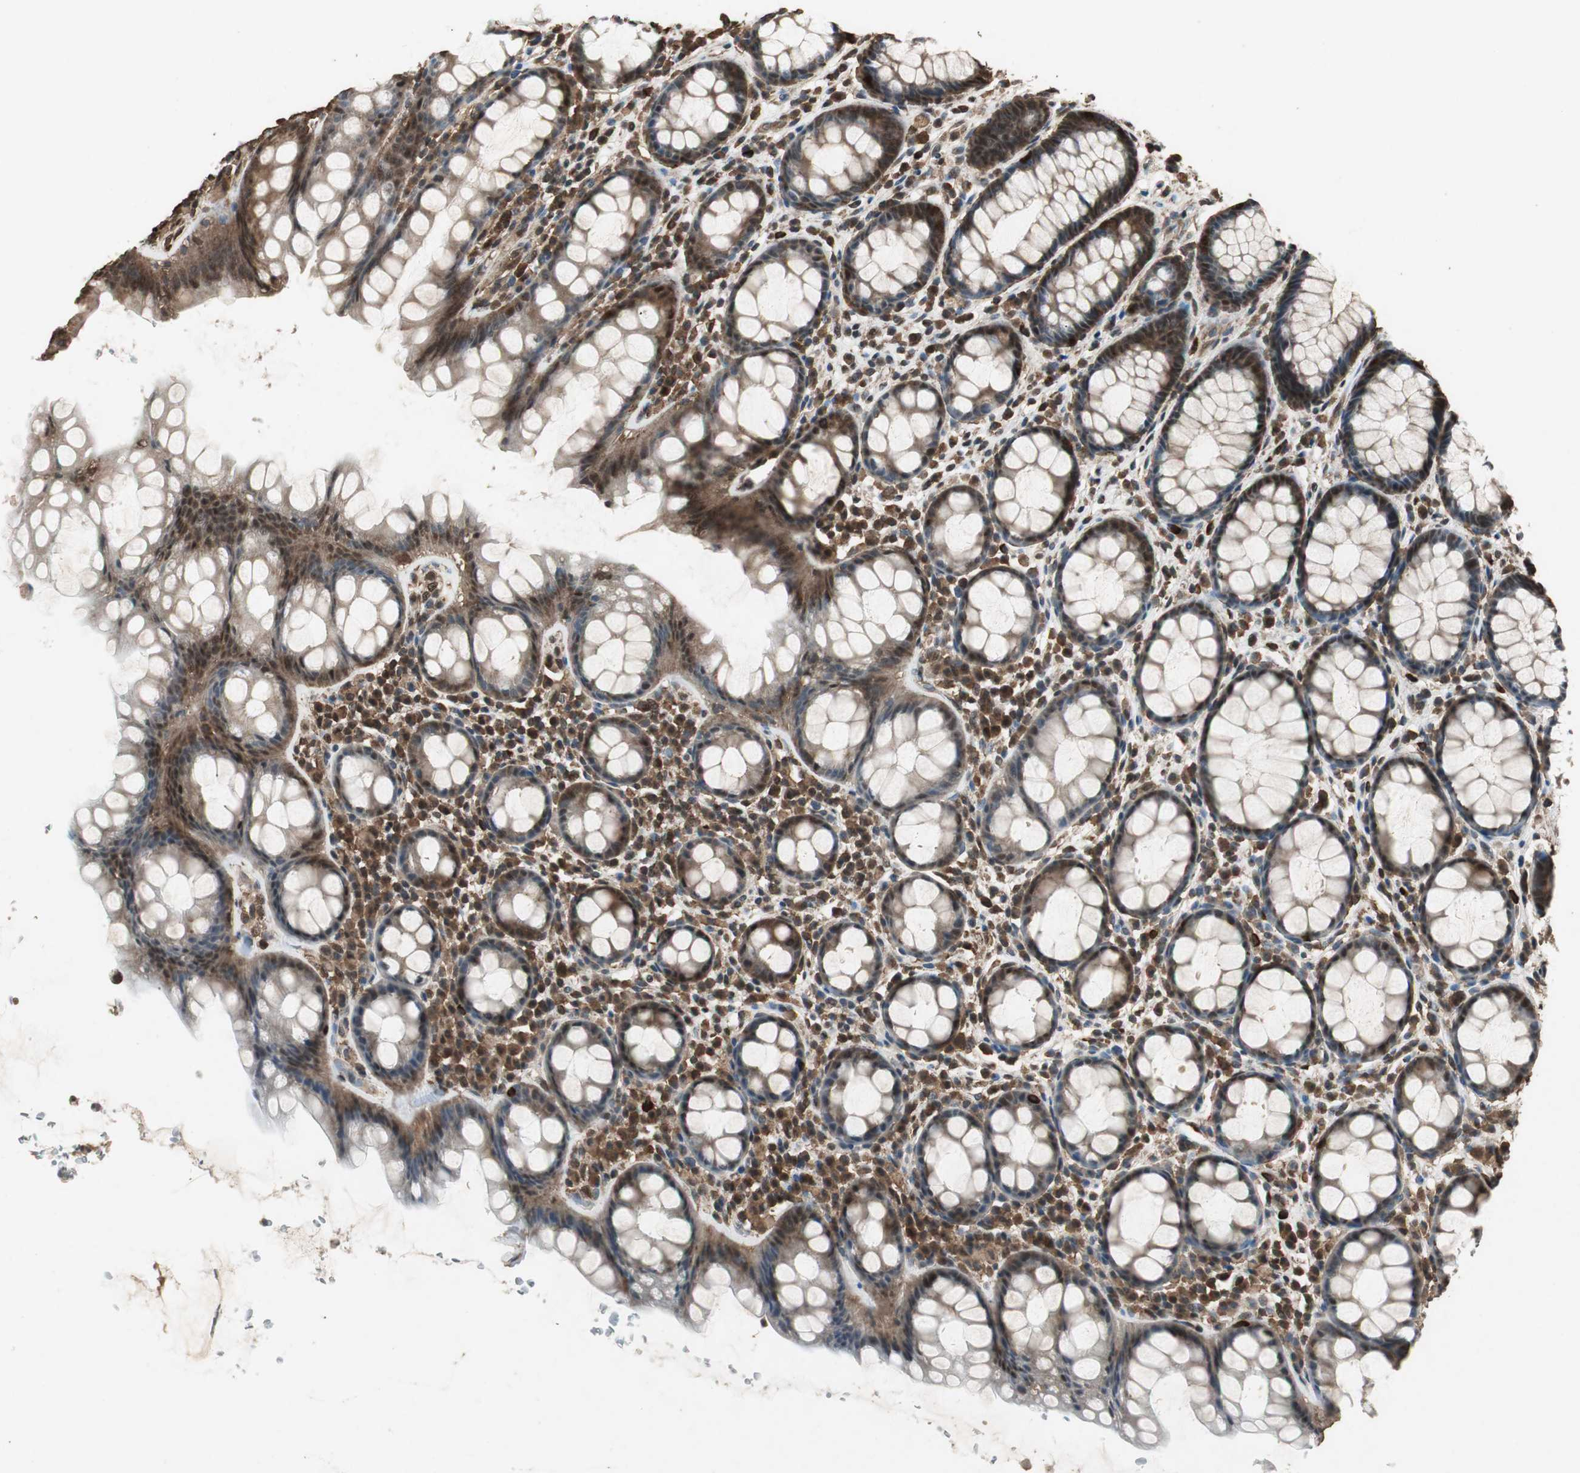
{"staining": {"intensity": "strong", "quantity": ">75%", "location": "cytoplasmic/membranous,nuclear"}, "tissue": "rectum", "cell_type": "Glandular cells", "image_type": "normal", "snomed": [{"axis": "morphology", "description": "Normal tissue, NOS"}, {"axis": "topography", "description": "Rectum"}], "caption": "Strong cytoplasmic/membranous,nuclear staining is present in approximately >75% of glandular cells in benign rectum.", "gene": "PPP1R13B", "patient": {"sex": "male", "age": 92}}